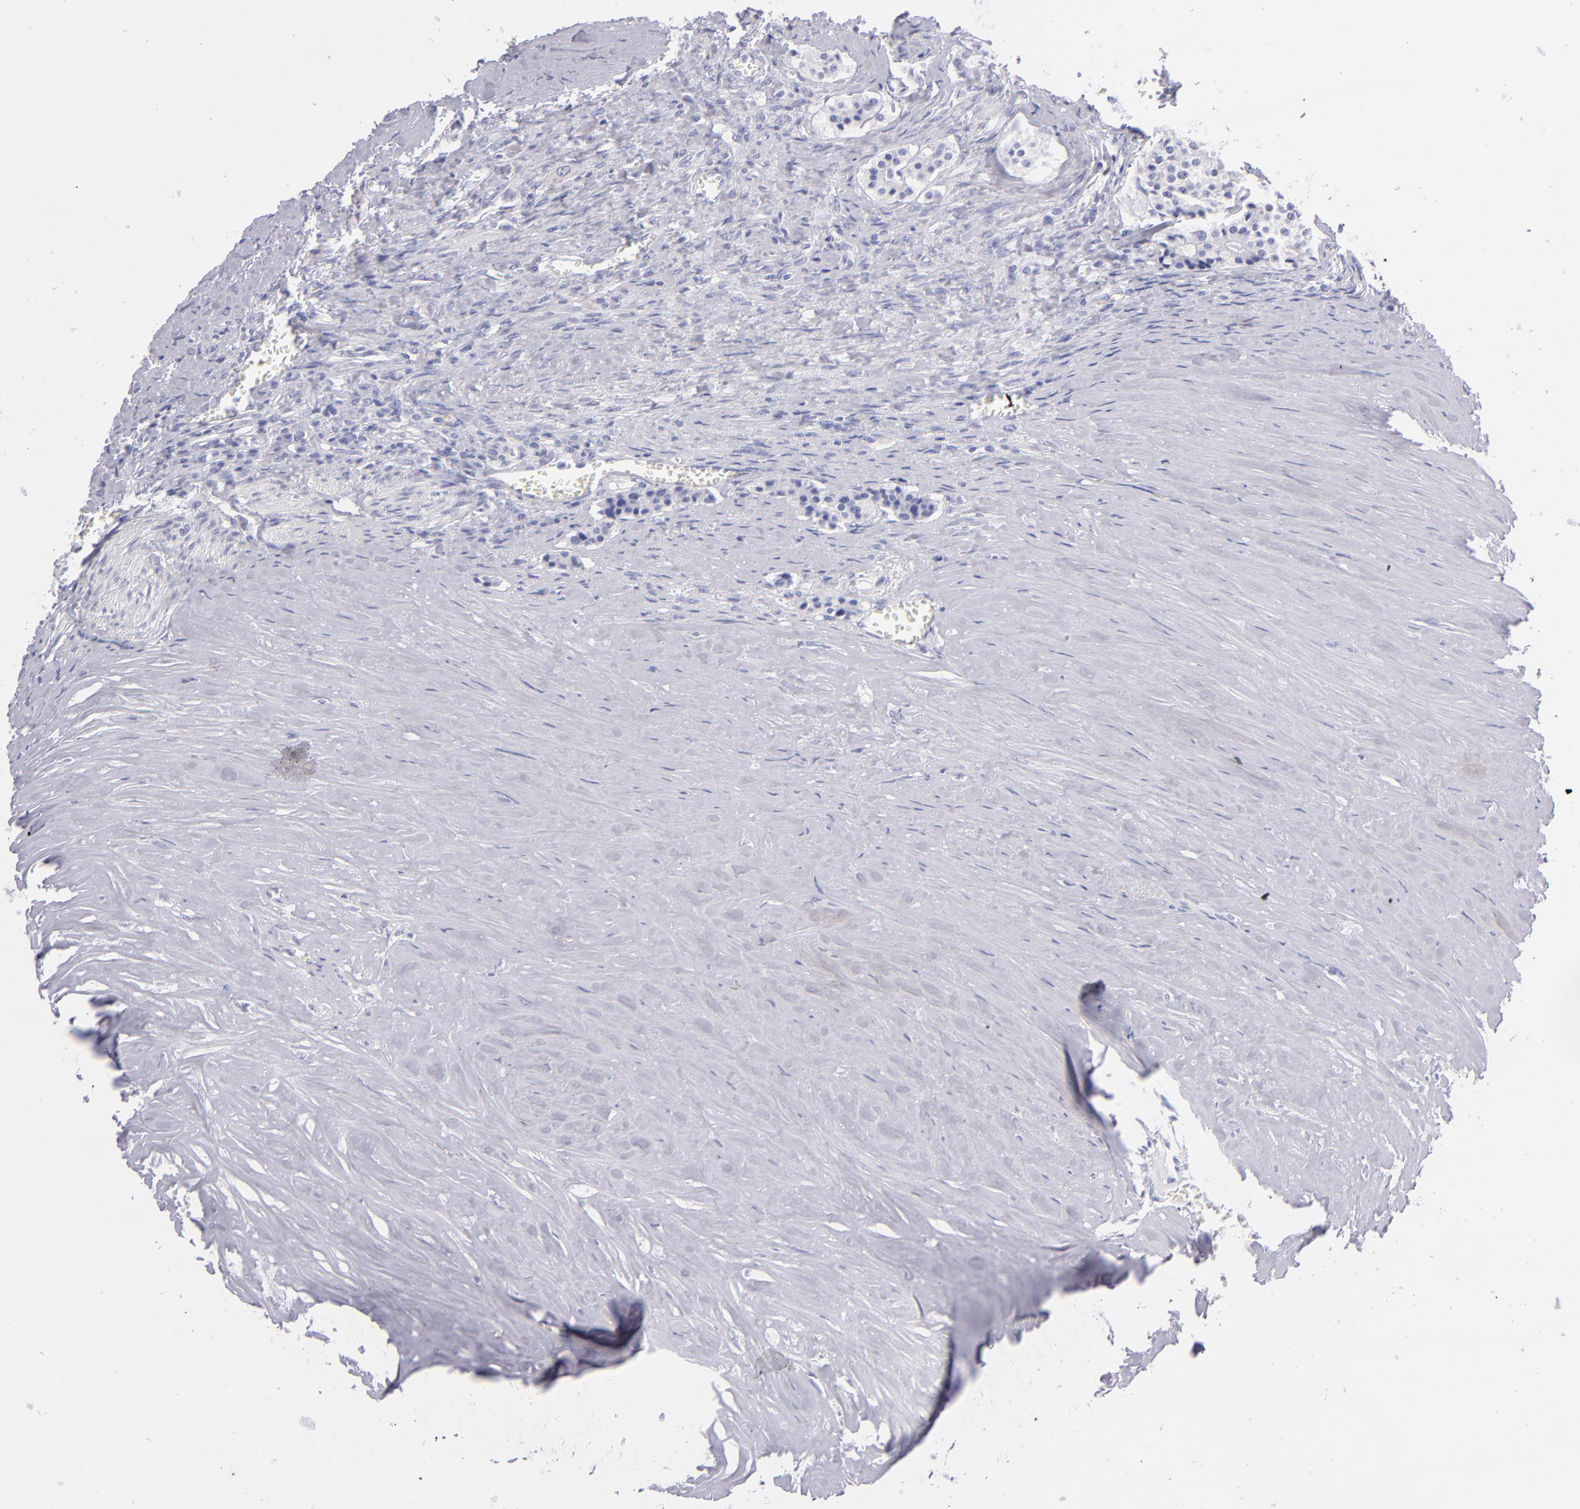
{"staining": {"intensity": "negative", "quantity": "none", "location": "none"}, "tissue": "carcinoid", "cell_type": "Tumor cells", "image_type": "cancer", "snomed": [{"axis": "morphology", "description": "Carcinoid, malignant, NOS"}, {"axis": "topography", "description": "Small intestine"}], "caption": "A high-resolution image shows immunohistochemistry staining of carcinoid, which demonstrates no significant positivity in tumor cells. (Stains: DAB (3,3'-diaminobenzidine) IHC with hematoxylin counter stain, Microscopy: brightfield microscopy at high magnification).", "gene": "PRPH", "patient": {"sex": "male", "age": 63}}